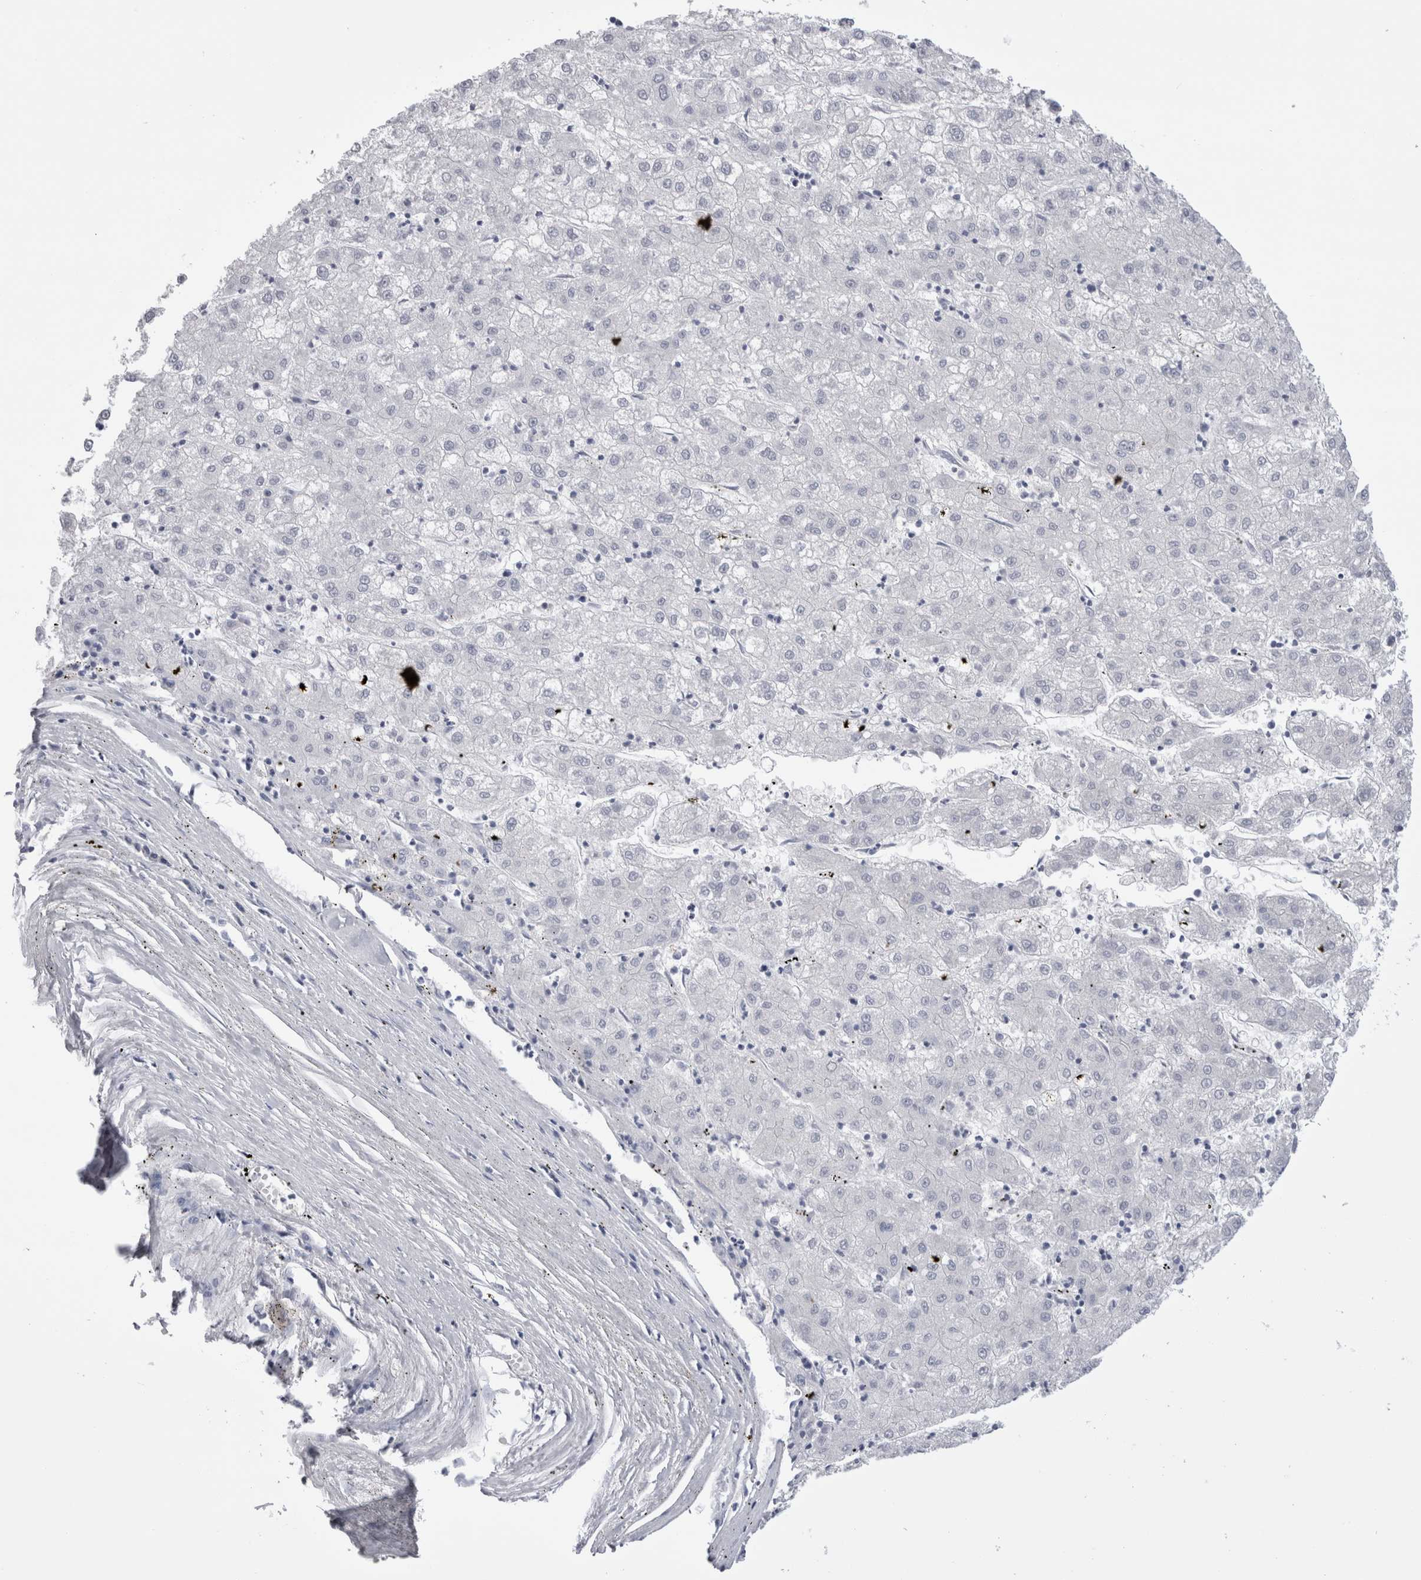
{"staining": {"intensity": "negative", "quantity": "none", "location": "none"}, "tissue": "liver cancer", "cell_type": "Tumor cells", "image_type": "cancer", "snomed": [{"axis": "morphology", "description": "Carcinoma, Hepatocellular, NOS"}, {"axis": "topography", "description": "Liver"}], "caption": "There is no significant positivity in tumor cells of liver cancer. (Immunohistochemistry, brightfield microscopy, high magnification).", "gene": "SUCNR1", "patient": {"sex": "male", "age": 72}}